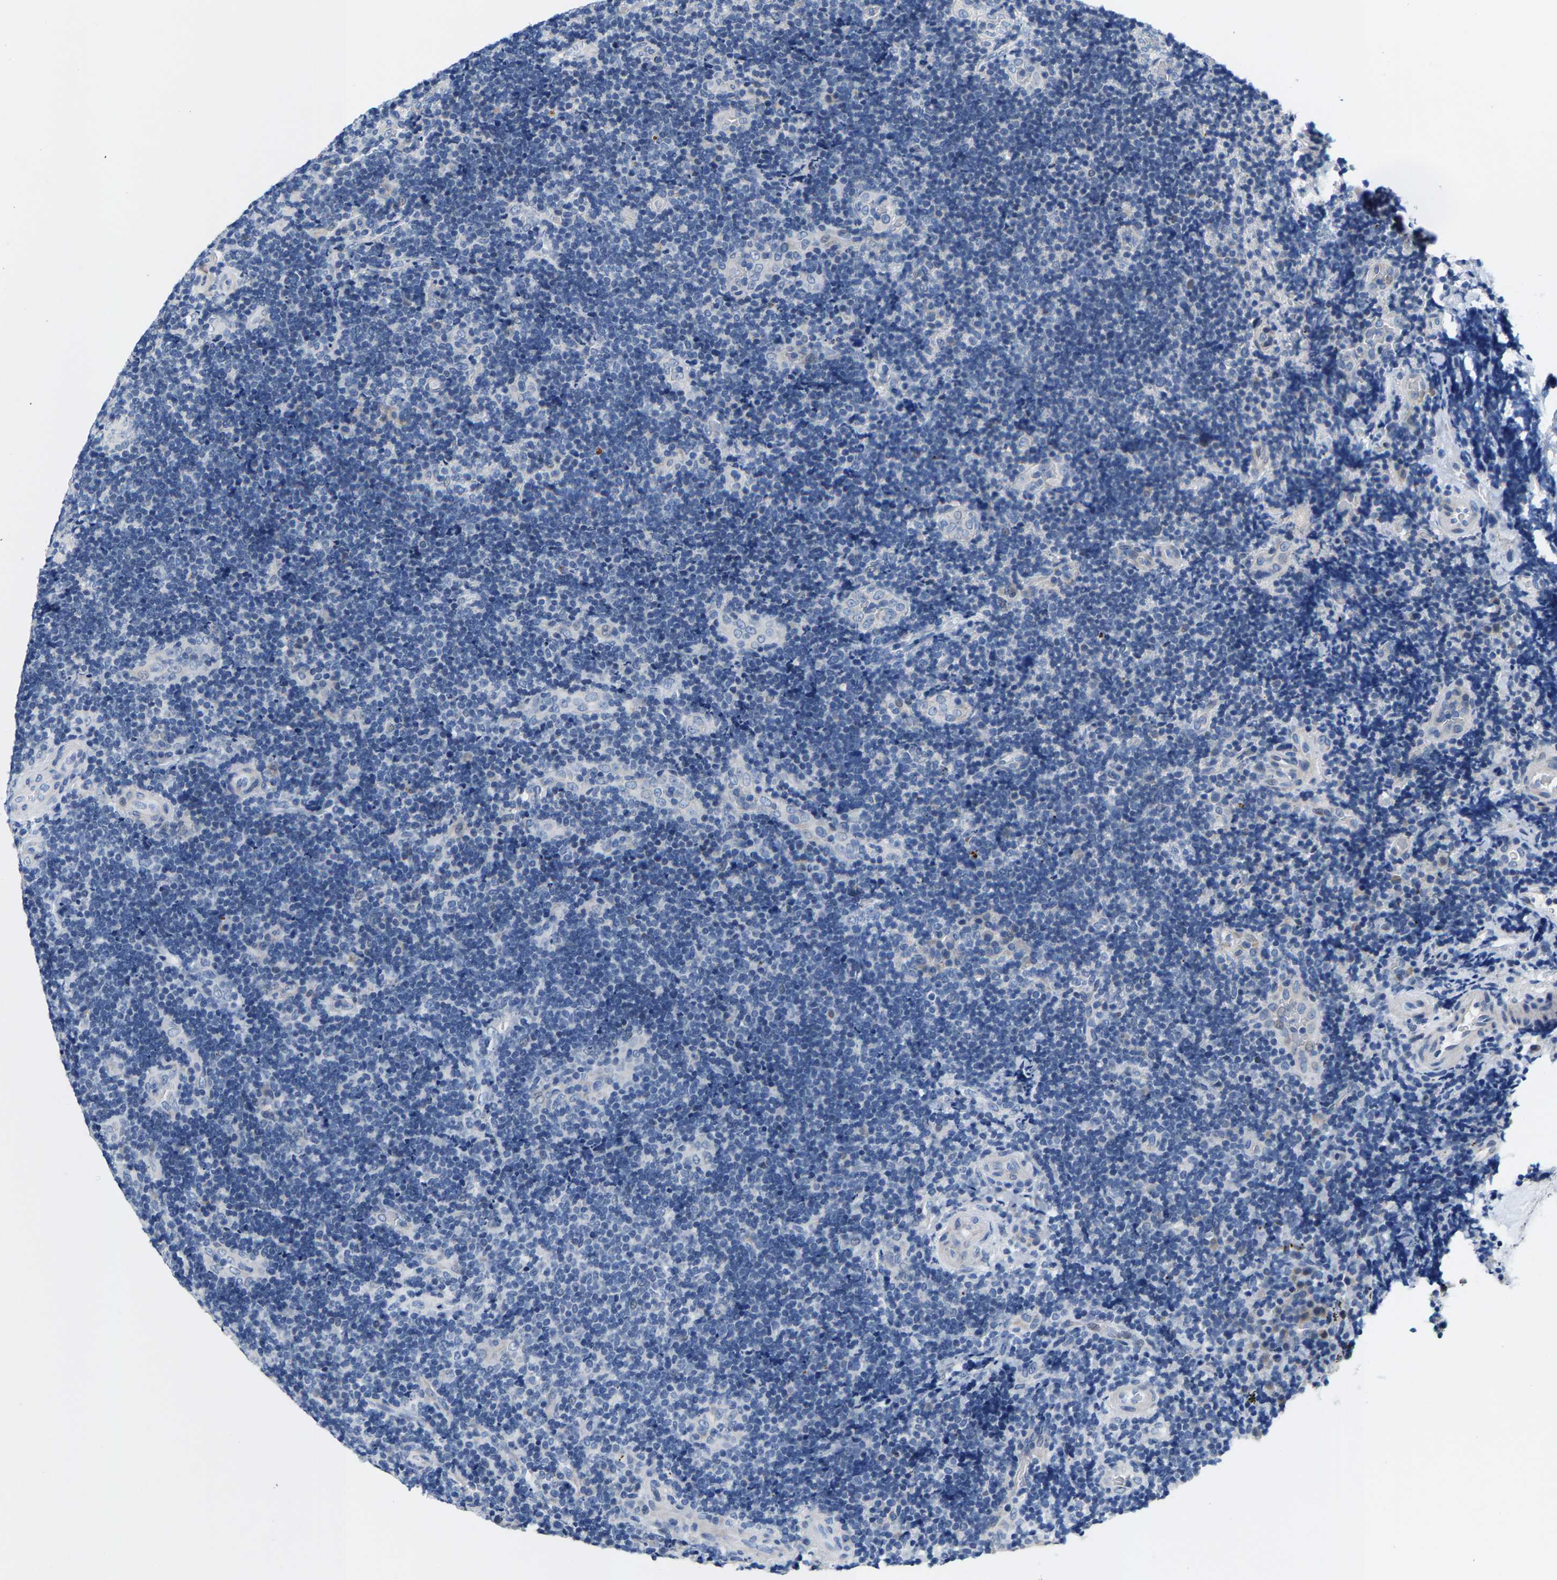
{"staining": {"intensity": "negative", "quantity": "none", "location": "none"}, "tissue": "lymphoma", "cell_type": "Tumor cells", "image_type": "cancer", "snomed": [{"axis": "morphology", "description": "Malignant lymphoma, non-Hodgkin's type, High grade"}, {"axis": "topography", "description": "Tonsil"}], "caption": "A micrograph of high-grade malignant lymphoma, non-Hodgkin's type stained for a protein reveals no brown staining in tumor cells.", "gene": "KLHL1", "patient": {"sex": "female", "age": 36}}